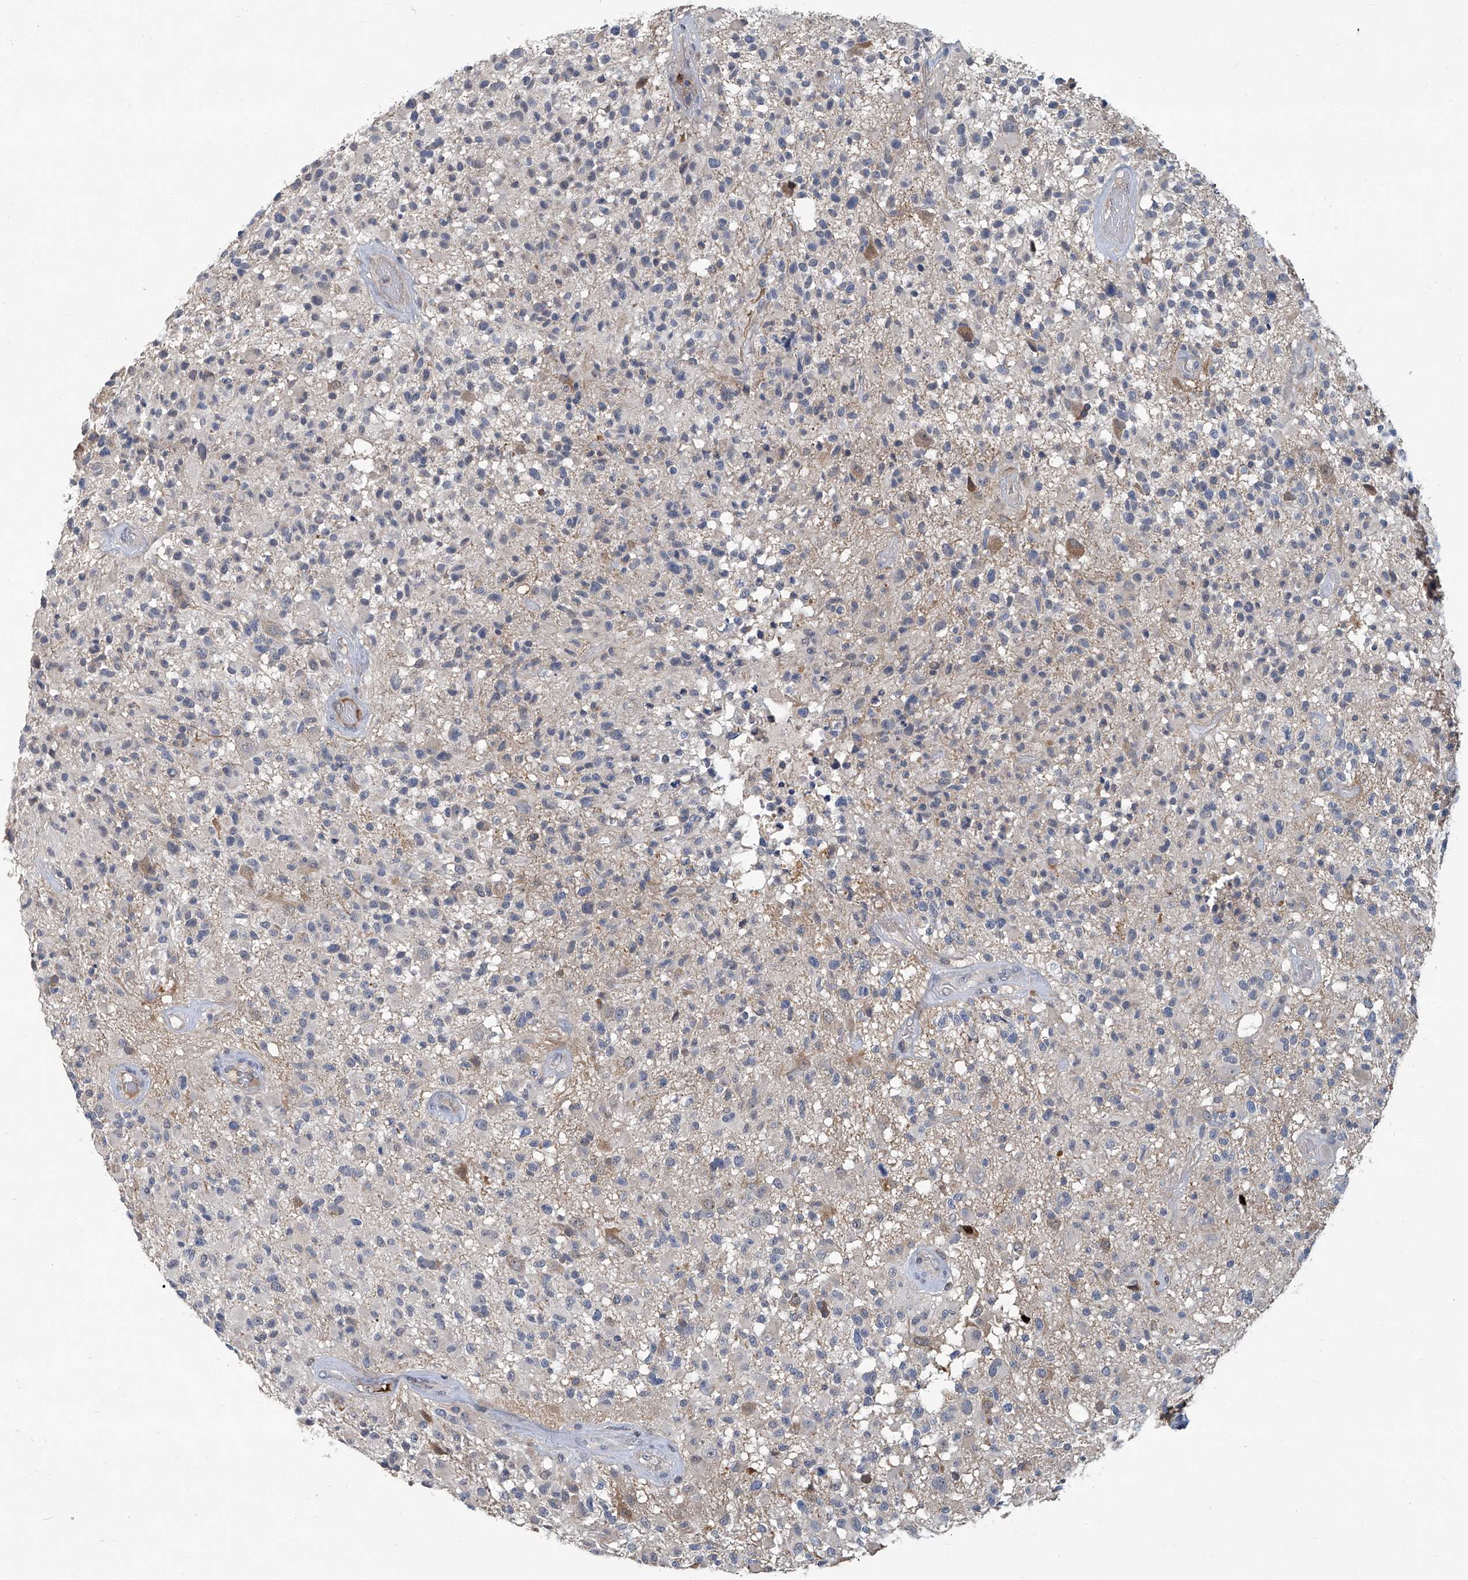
{"staining": {"intensity": "negative", "quantity": "none", "location": "none"}, "tissue": "glioma", "cell_type": "Tumor cells", "image_type": "cancer", "snomed": [{"axis": "morphology", "description": "Glioma, malignant, High grade"}, {"axis": "morphology", "description": "Glioblastoma, NOS"}, {"axis": "topography", "description": "Brain"}], "caption": "Malignant glioma (high-grade) stained for a protein using immunohistochemistry (IHC) demonstrates no positivity tumor cells.", "gene": "AKNAD1", "patient": {"sex": "male", "age": 60}}